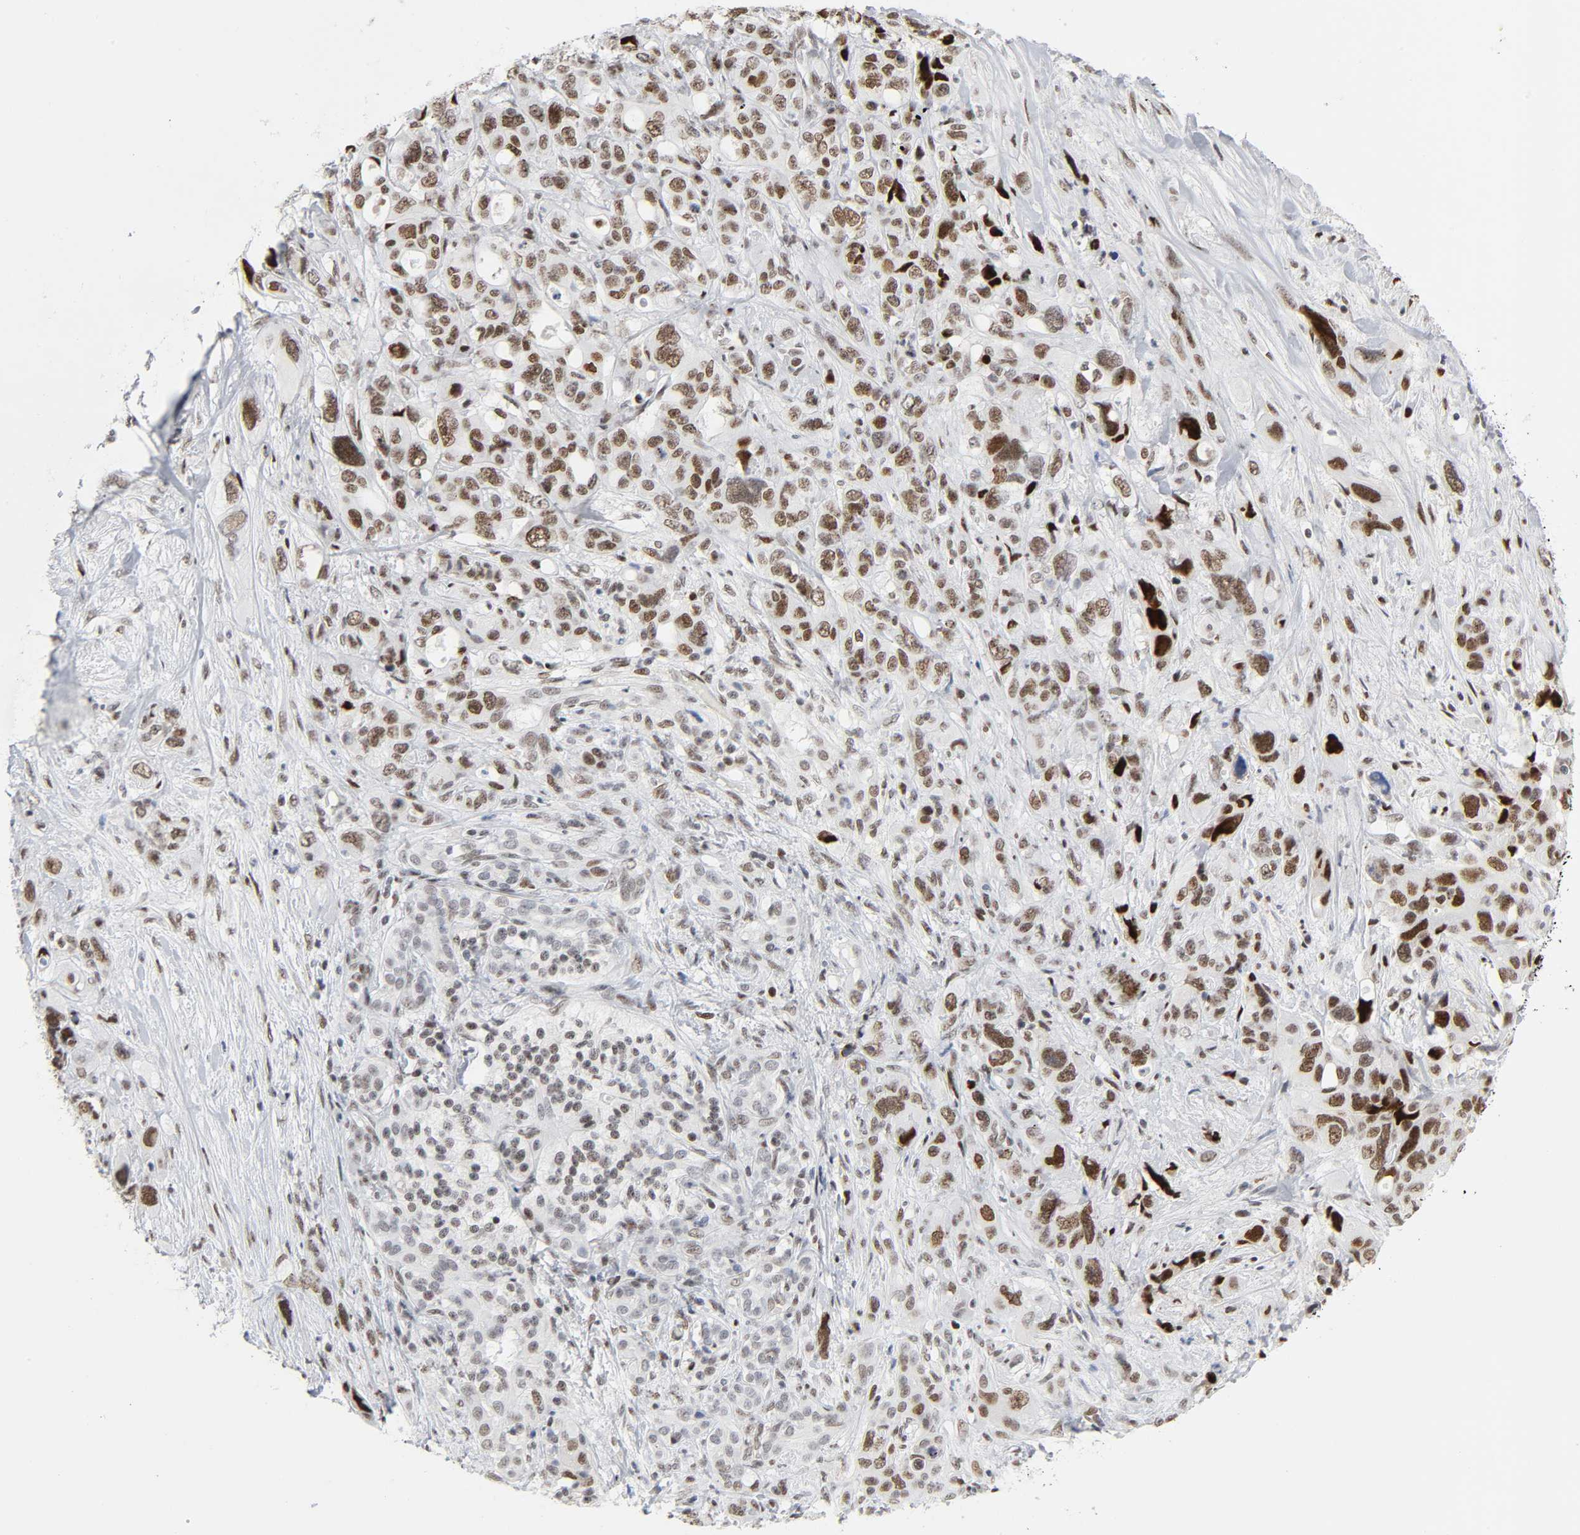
{"staining": {"intensity": "moderate", "quantity": ">75%", "location": "nuclear"}, "tissue": "pancreatic cancer", "cell_type": "Tumor cells", "image_type": "cancer", "snomed": [{"axis": "morphology", "description": "Adenocarcinoma, NOS"}, {"axis": "topography", "description": "Pancreas"}], "caption": "Pancreatic cancer (adenocarcinoma) was stained to show a protein in brown. There is medium levels of moderate nuclear positivity in approximately >75% of tumor cells.", "gene": "HSF1", "patient": {"sex": "male", "age": 46}}